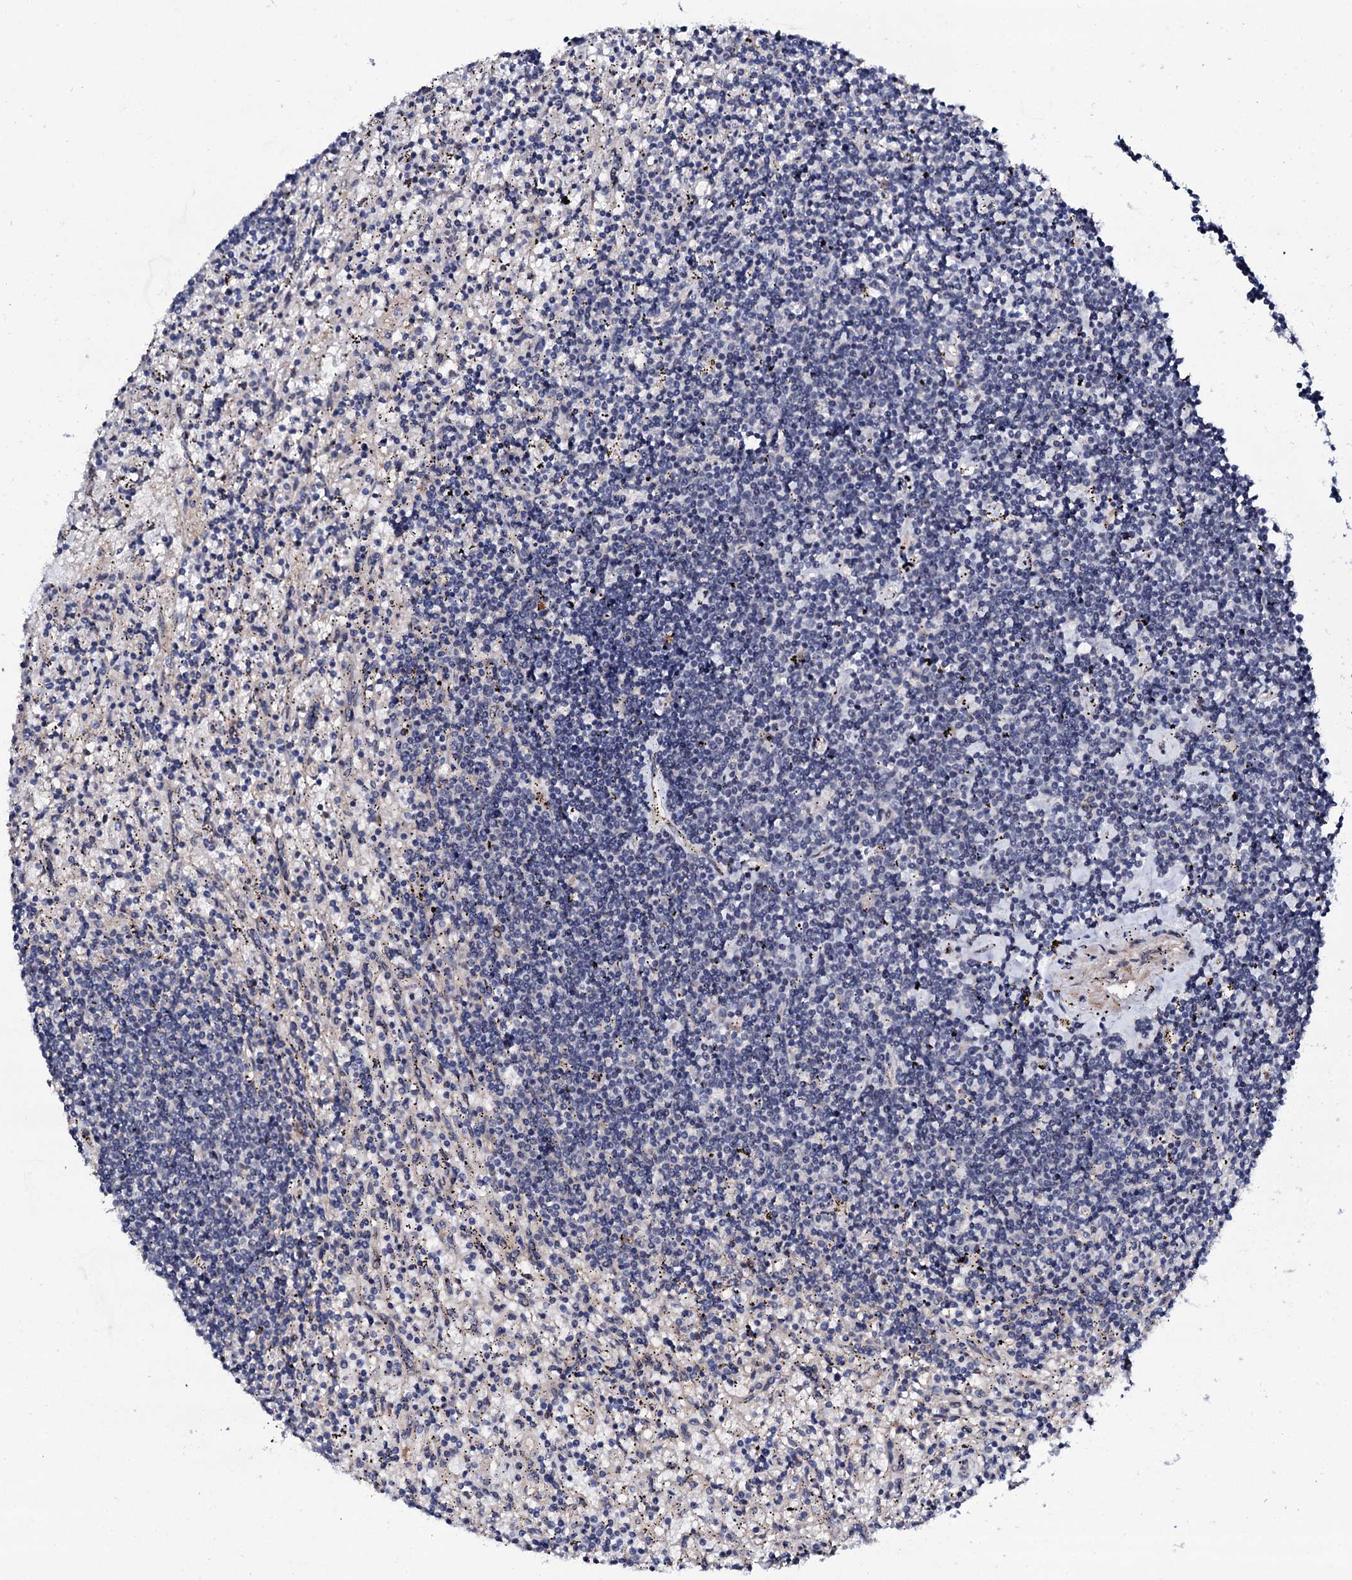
{"staining": {"intensity": "negative", "quantity": "none", "location": "none"}, "tissue": "lymphoma", "cell_type": "Tumor cells", "image_type": "cancer", "snomed": [{"axis": "morphology", "description": "Malignant lymphoma, non-Hodgkin's type, Low grade"}, {"axis": "topography", "description": "Spleen"}], "caption": "Immunohistochemical staining of malignant lymphoma, non-Hodgkin's type (low-grade) shows no significant positivity in tumor cells.", "gene": "CIAO2A", "patient": {"sex": "male", "age": 76}}